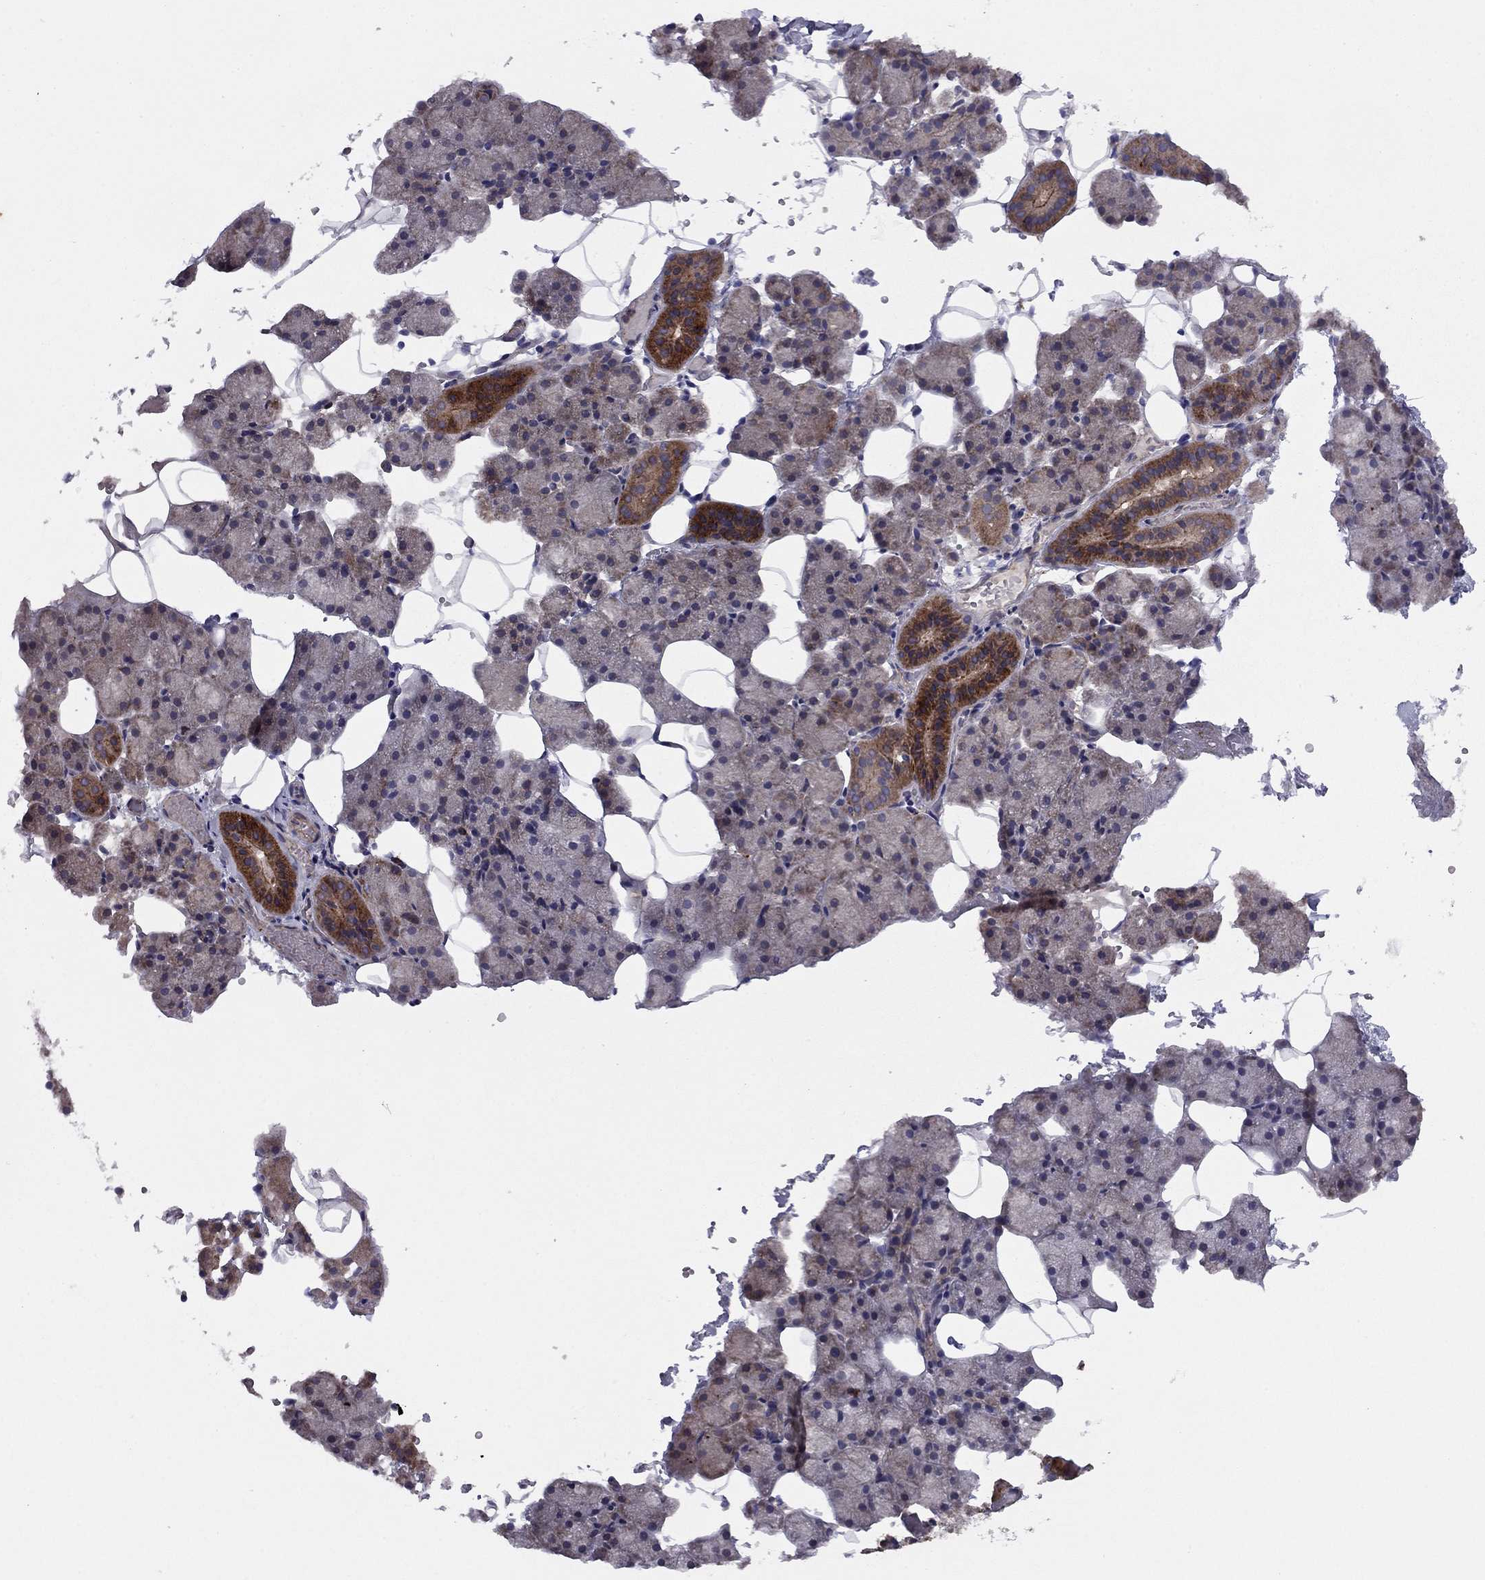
{"staining": {"intensity": "strong", "quantity": "<25%", "location": "cytoplasmic/membranous"}, "tissue": "salivary gland", "cell_type": "Glandular cells", "image_type": "normal", "snomed": [{"axis": "morphology", "description": "Normal tissue, NOS"}, {"axis": "topography", "description": "Salivary gland"}], "caption": "Immunohistochemical staining of normal human salivary gland displays medium levels of strong cytoplasmic/membranous positivity in about <25% of glandular cells.", "gene": "ALG6", "patient": {"sex": "male", "age": 38}}